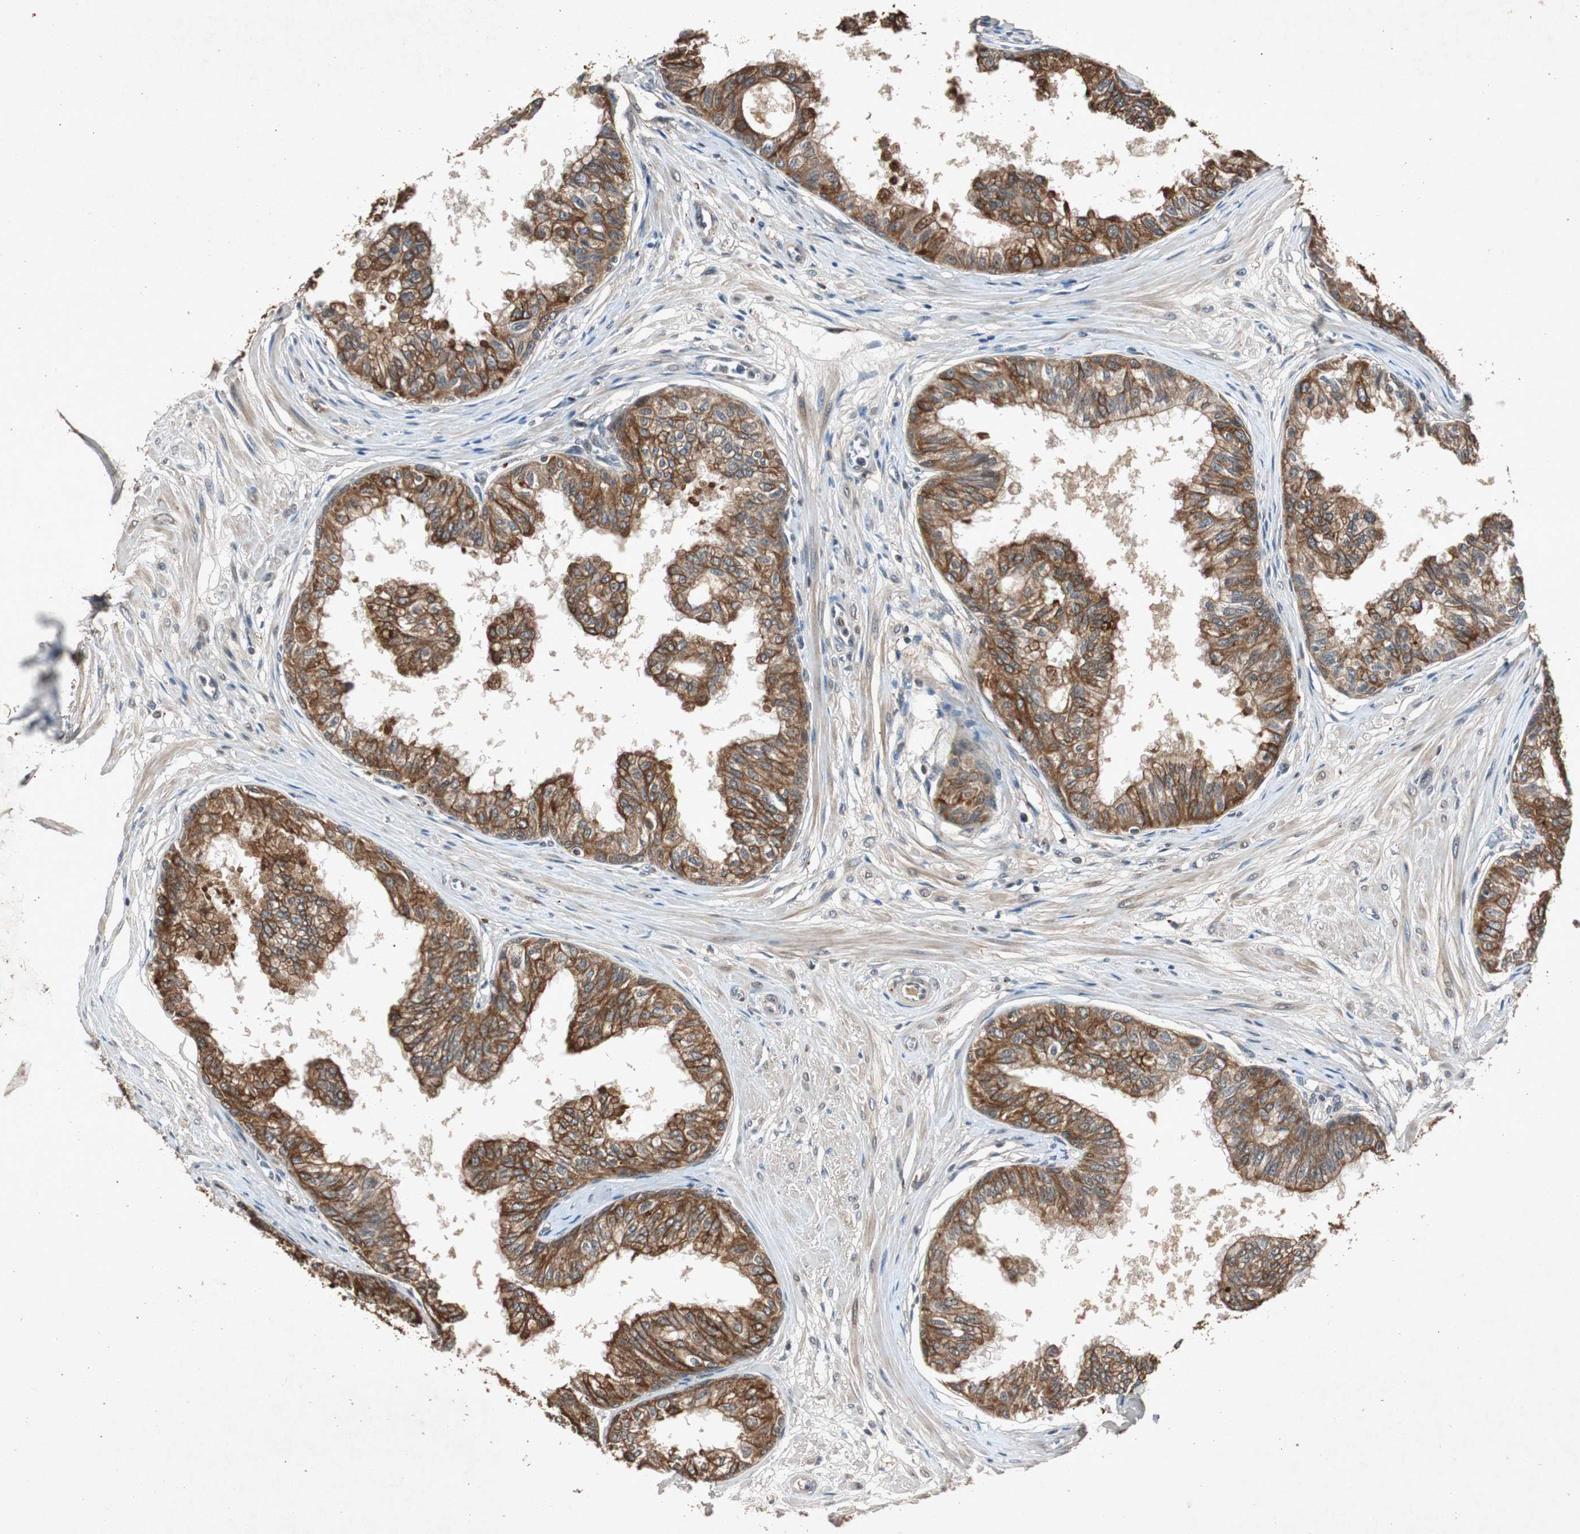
{"staining": {"intensity": "strong", "quantity": ">75%", "location": "cytoplasmic/membranous"}, "tissue": "prostate", "cell_type": "Glandular cells", "image_type": "normal", "snomed": [{"axis": "morphology", "description": "Normal tissue, NOS"}, {"axis": "topography", "description": "Prostate"}, {"axis": "topography", "description": "Seminal veicle"}], "caption": "Immunohistochemistry (IHC) (DAB) staining of normal human prostate demonstrates strong cytoplasmic/membranous protein positivity in about >75% of glandular cells.", "gene": "SLIT2", "patient": {"sex": "male", "age": 60}}